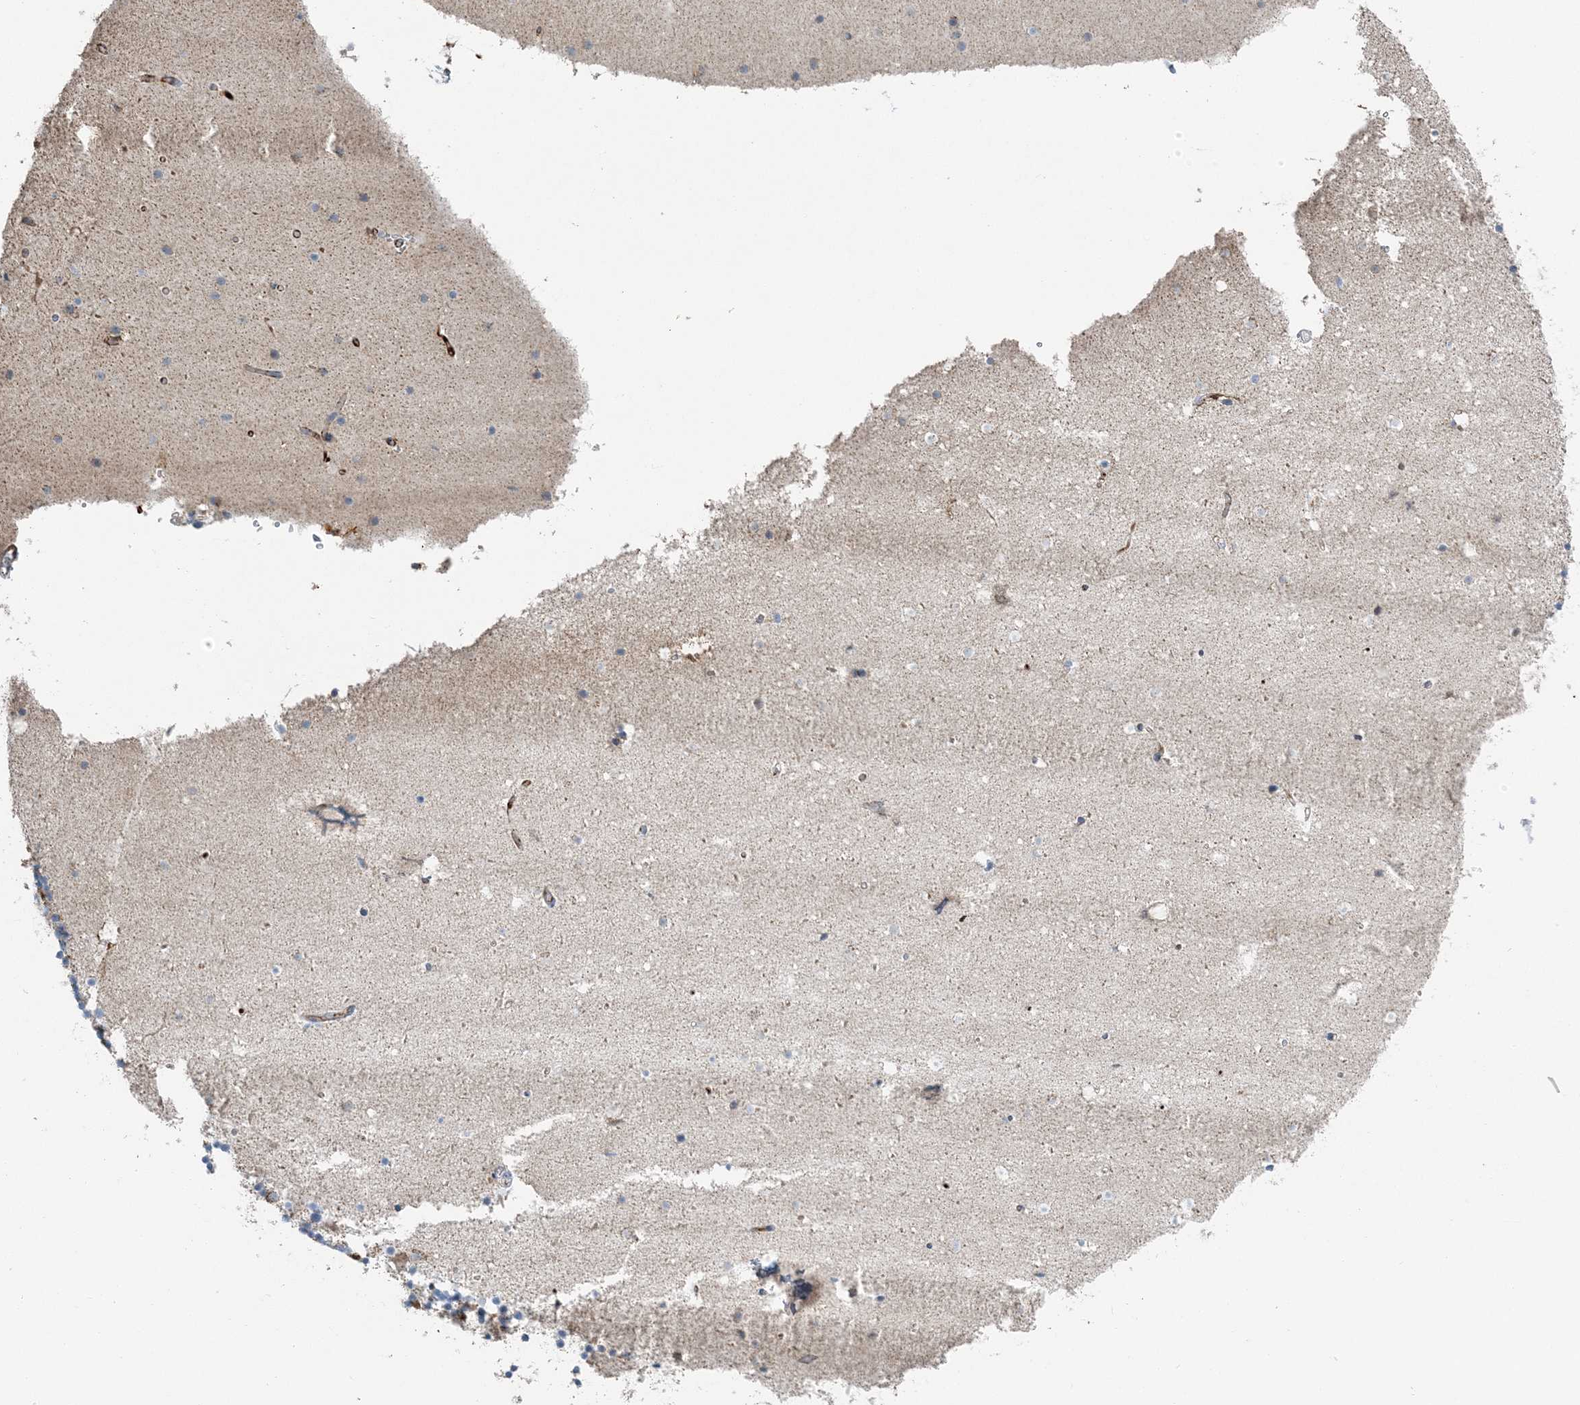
{"staining": {"intensity": "moderate", "quantity": "25%-75%", "location": "cytoplasmic/membranous"}, "tissue": "cerebellum", "cell_type": "Cells in granular layer", "image_type": "normal", "snomed": [{"axis": "morphology", "description": "Normal tissue, NOS"}, {"axis": "topography", "description": "Cerebellum"}], "caption": "Moderate cytoplasmic/membranous staining for a protein is appreciated in approximately 25%-75% of cells in granular layer of normal cerebellum using IHC.", "gene": "SLC22A16", "patient": {"sex": "male", "age": 57}}